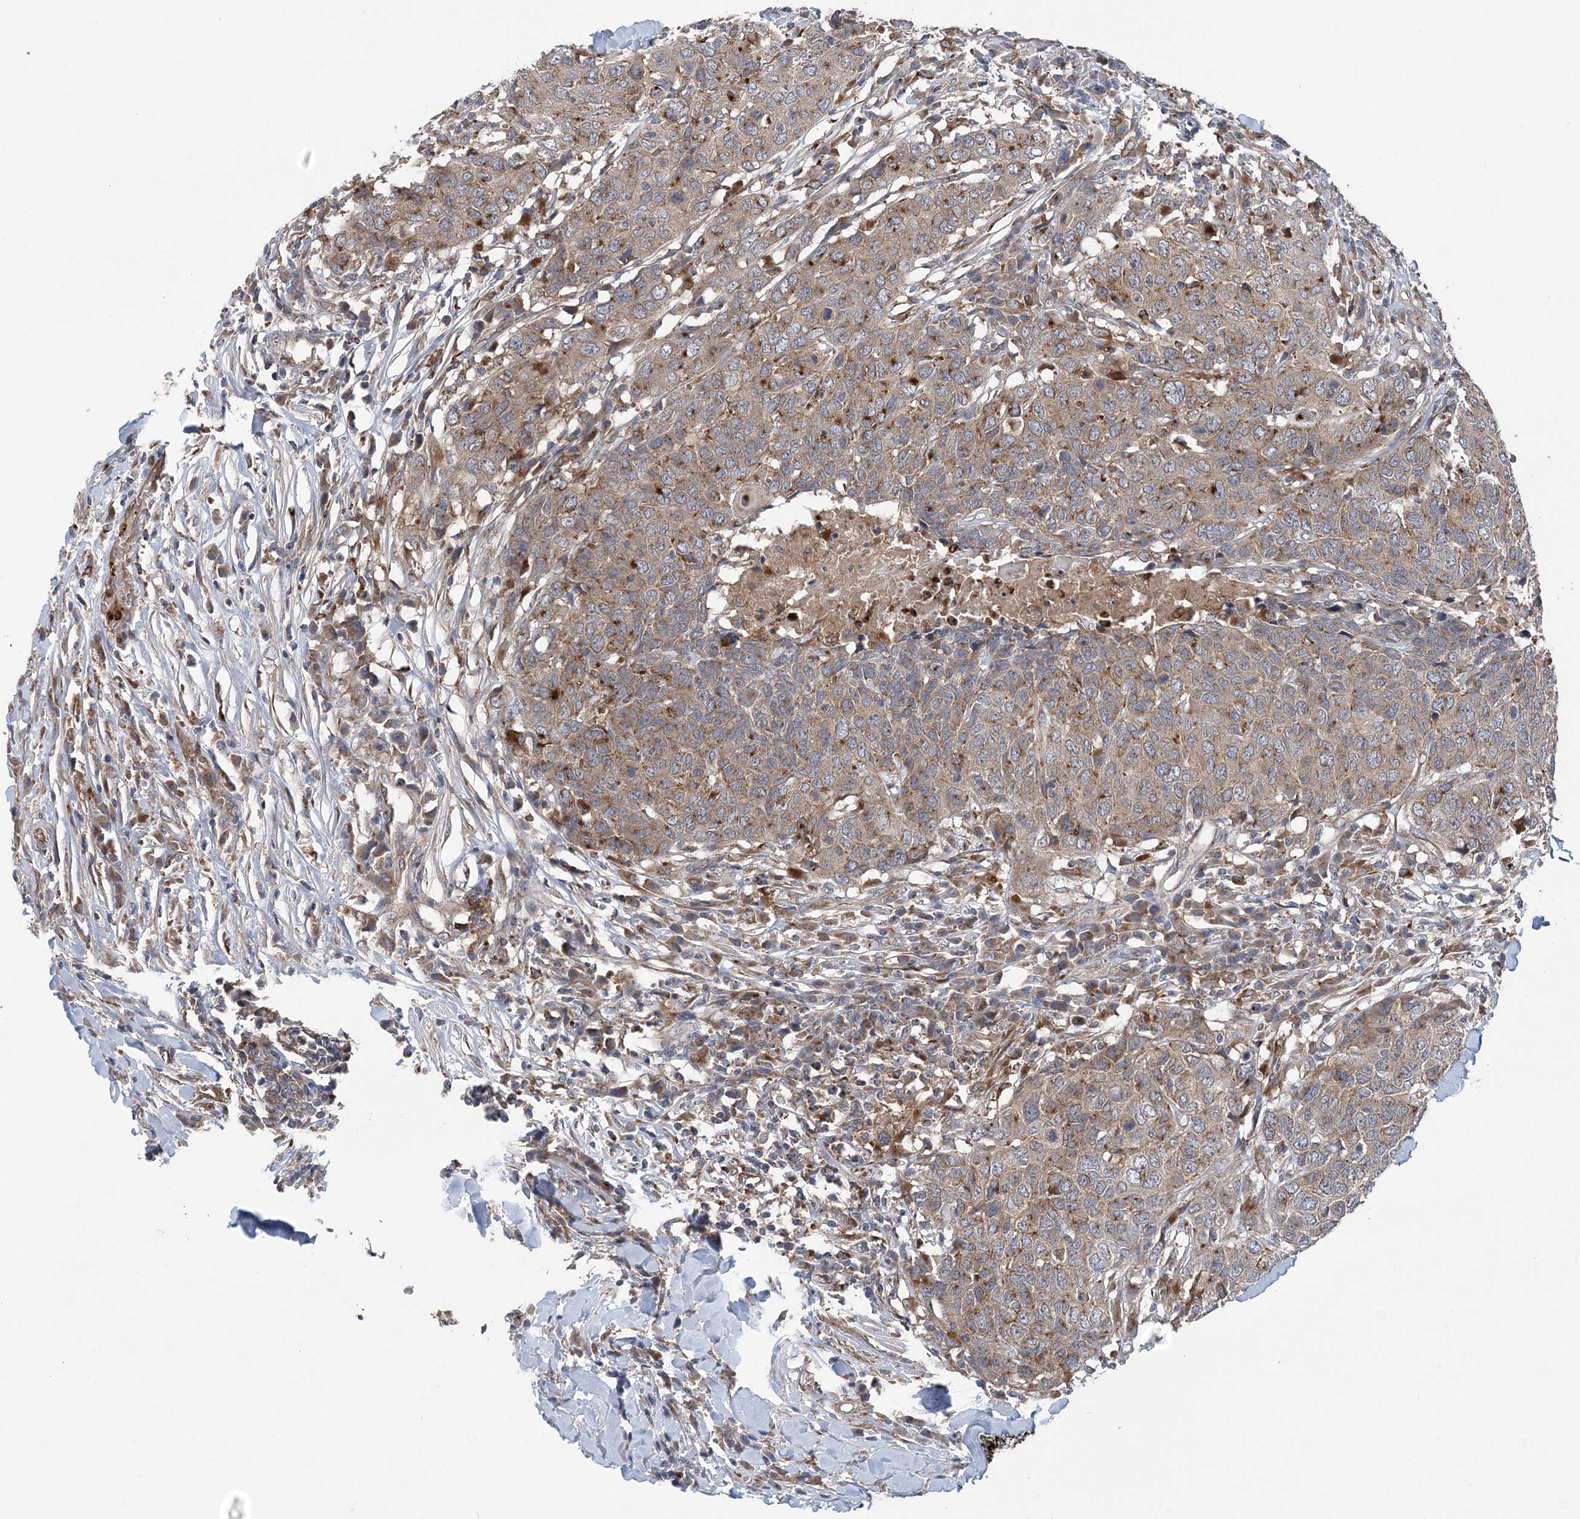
{"staining": {"intensity": "weak", "quantity": ">75%", "location": "cytoplasmic/membranous"}, "tissue": "head and neck cancer", "cell_type": "Tumor cells", "image_type": "cancer", "snomed": [{"axis": "morphology", "description": "Squamous cell carcinoma, NOS"}, {"axis": "topography", "description": "Head-Neck"}], "caption": "Tumor cells display low levels of weak cytoplasmic/membranous expression in about >75% of cells in human head and neck squamous cell carcinoma.", "gene": "PTTG1IP", "patient": {"sex": "male", "age": 66}}